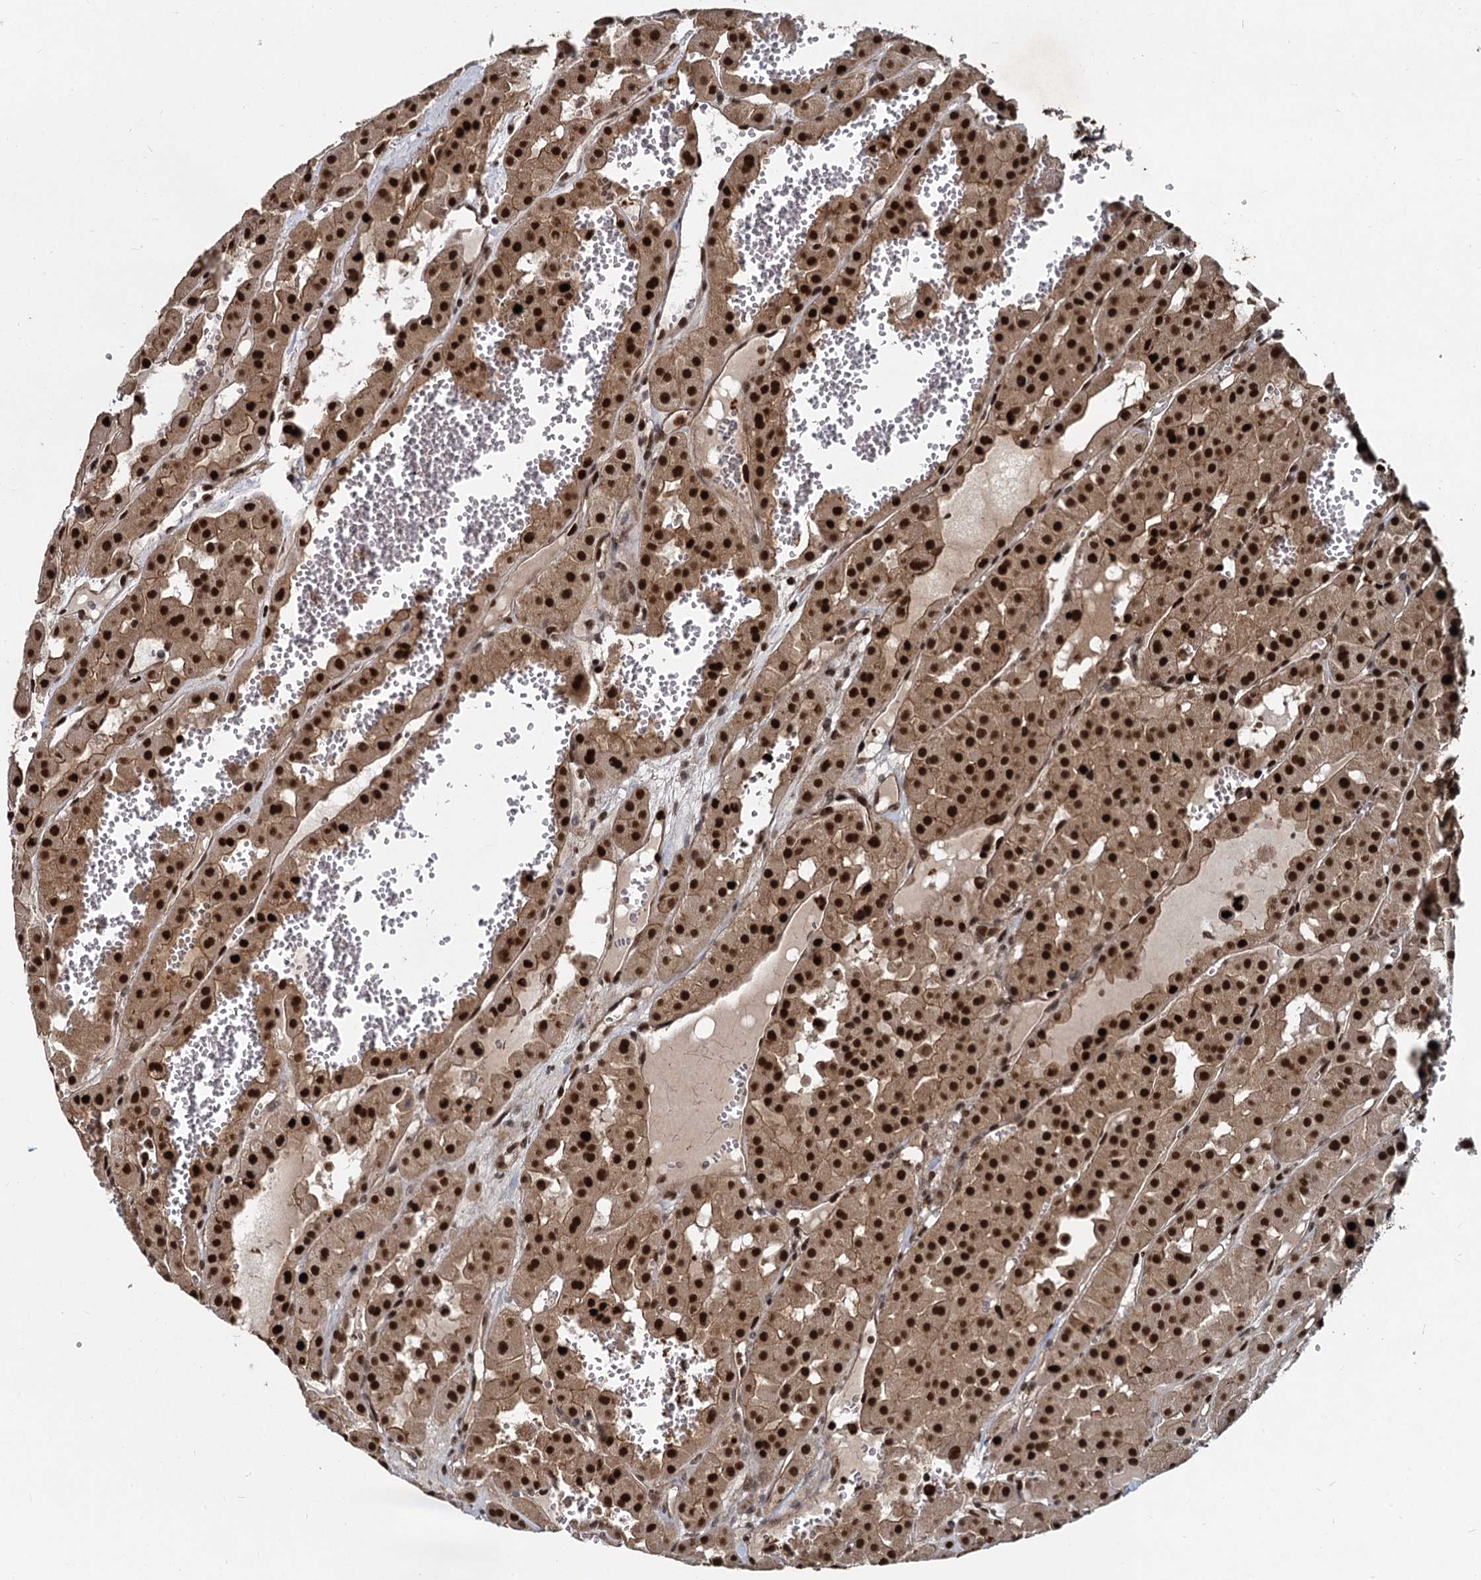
{"staining": {"intensity": "strong", "quantity": ">75%", "location": "cytoplasmic/membranous,nuclear"}, "tissue": "renal cancer", "cell_type": "Tumor cells", "image_type": "cancer", "snomed": [{"axis": "morphology", "description": "Carcinoma, NOS"}, {"axis": "topography", "description": "Kidney"}], "caption": "Protein analysis of renal carcinoma tissue demonstrates strong cytoplasmic/membranous and nuclear positivity in approximately >75% of tumor cells.", "gene": "ANKRD49", "patient": {"sex": "female", "age": 75}}